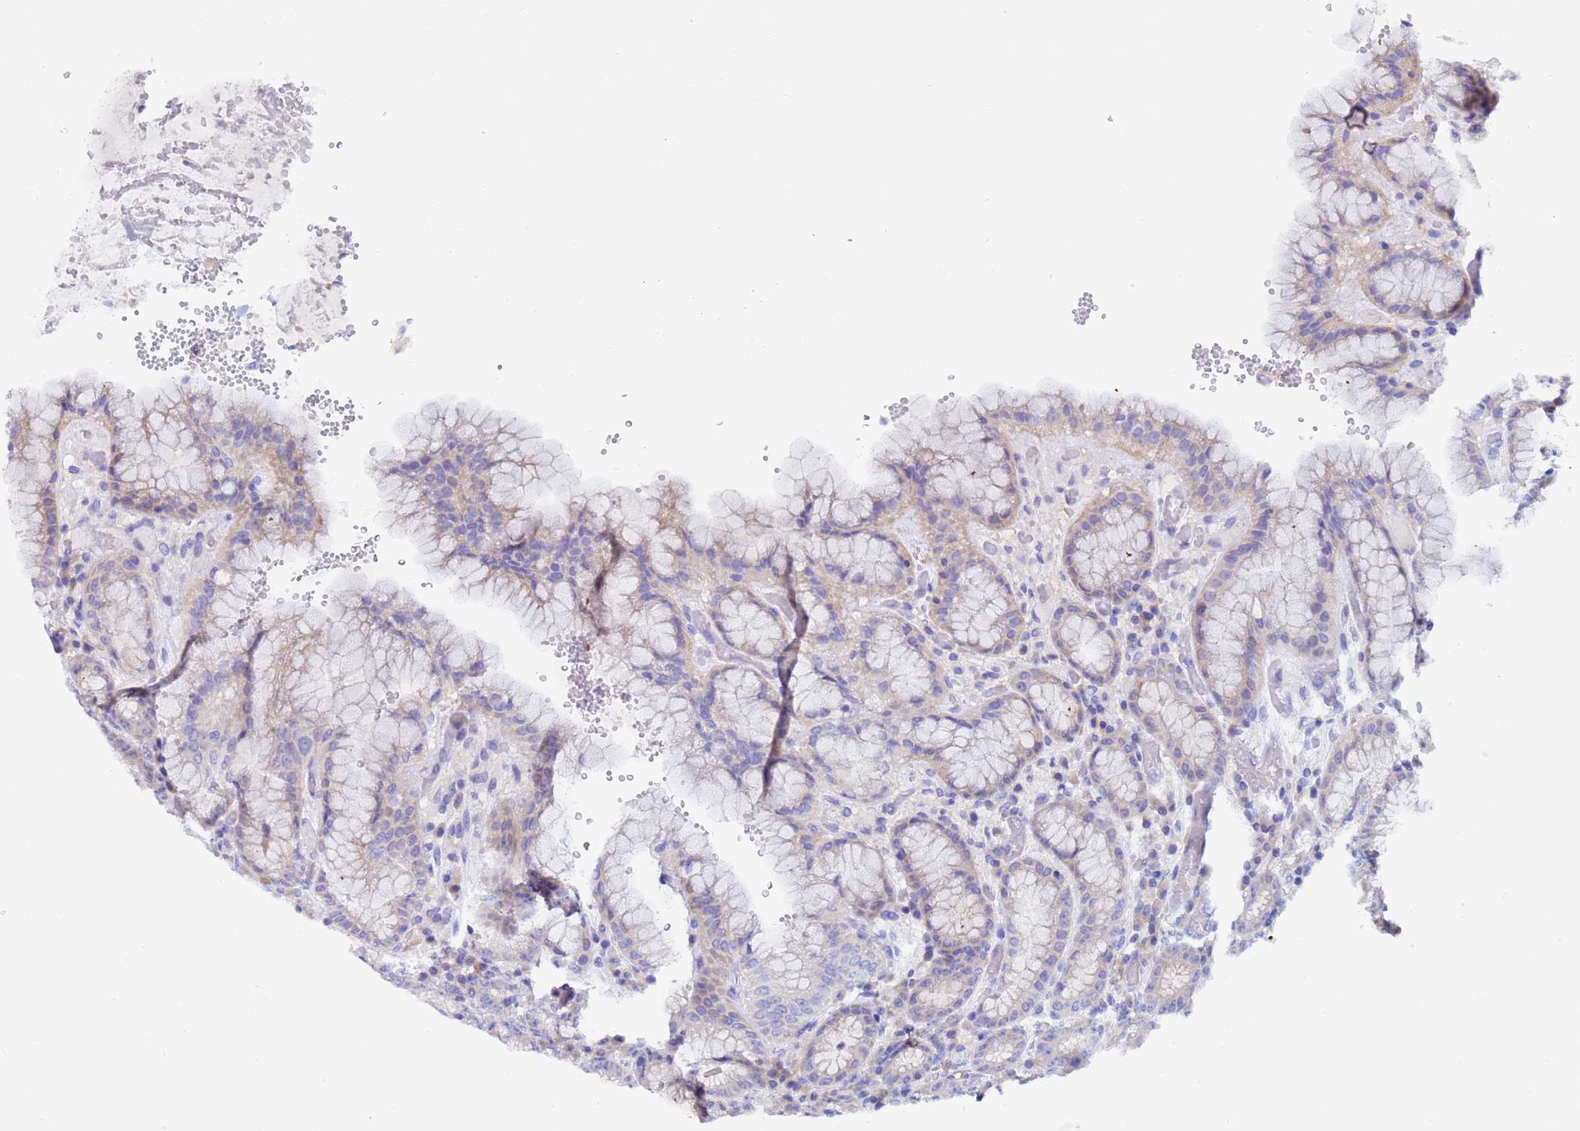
{"staining": {"intensity": "negative", "quantity": "none", "location": "none"}, "tissue": "stomach", "cell_type": "Glandular cells", "image_type": "normal", "snomed": [{"axis": "morphology", "description": "Normal tissue, NOS"}, {"axis": "topography", "description": "Stomach, upper"}], "caption": "This is an IHC photomicrograph of normal human stomach. There is no staining in glandular cells.", "gene": "UBE2O", "patient": {"sex": "male", "age": 52}}